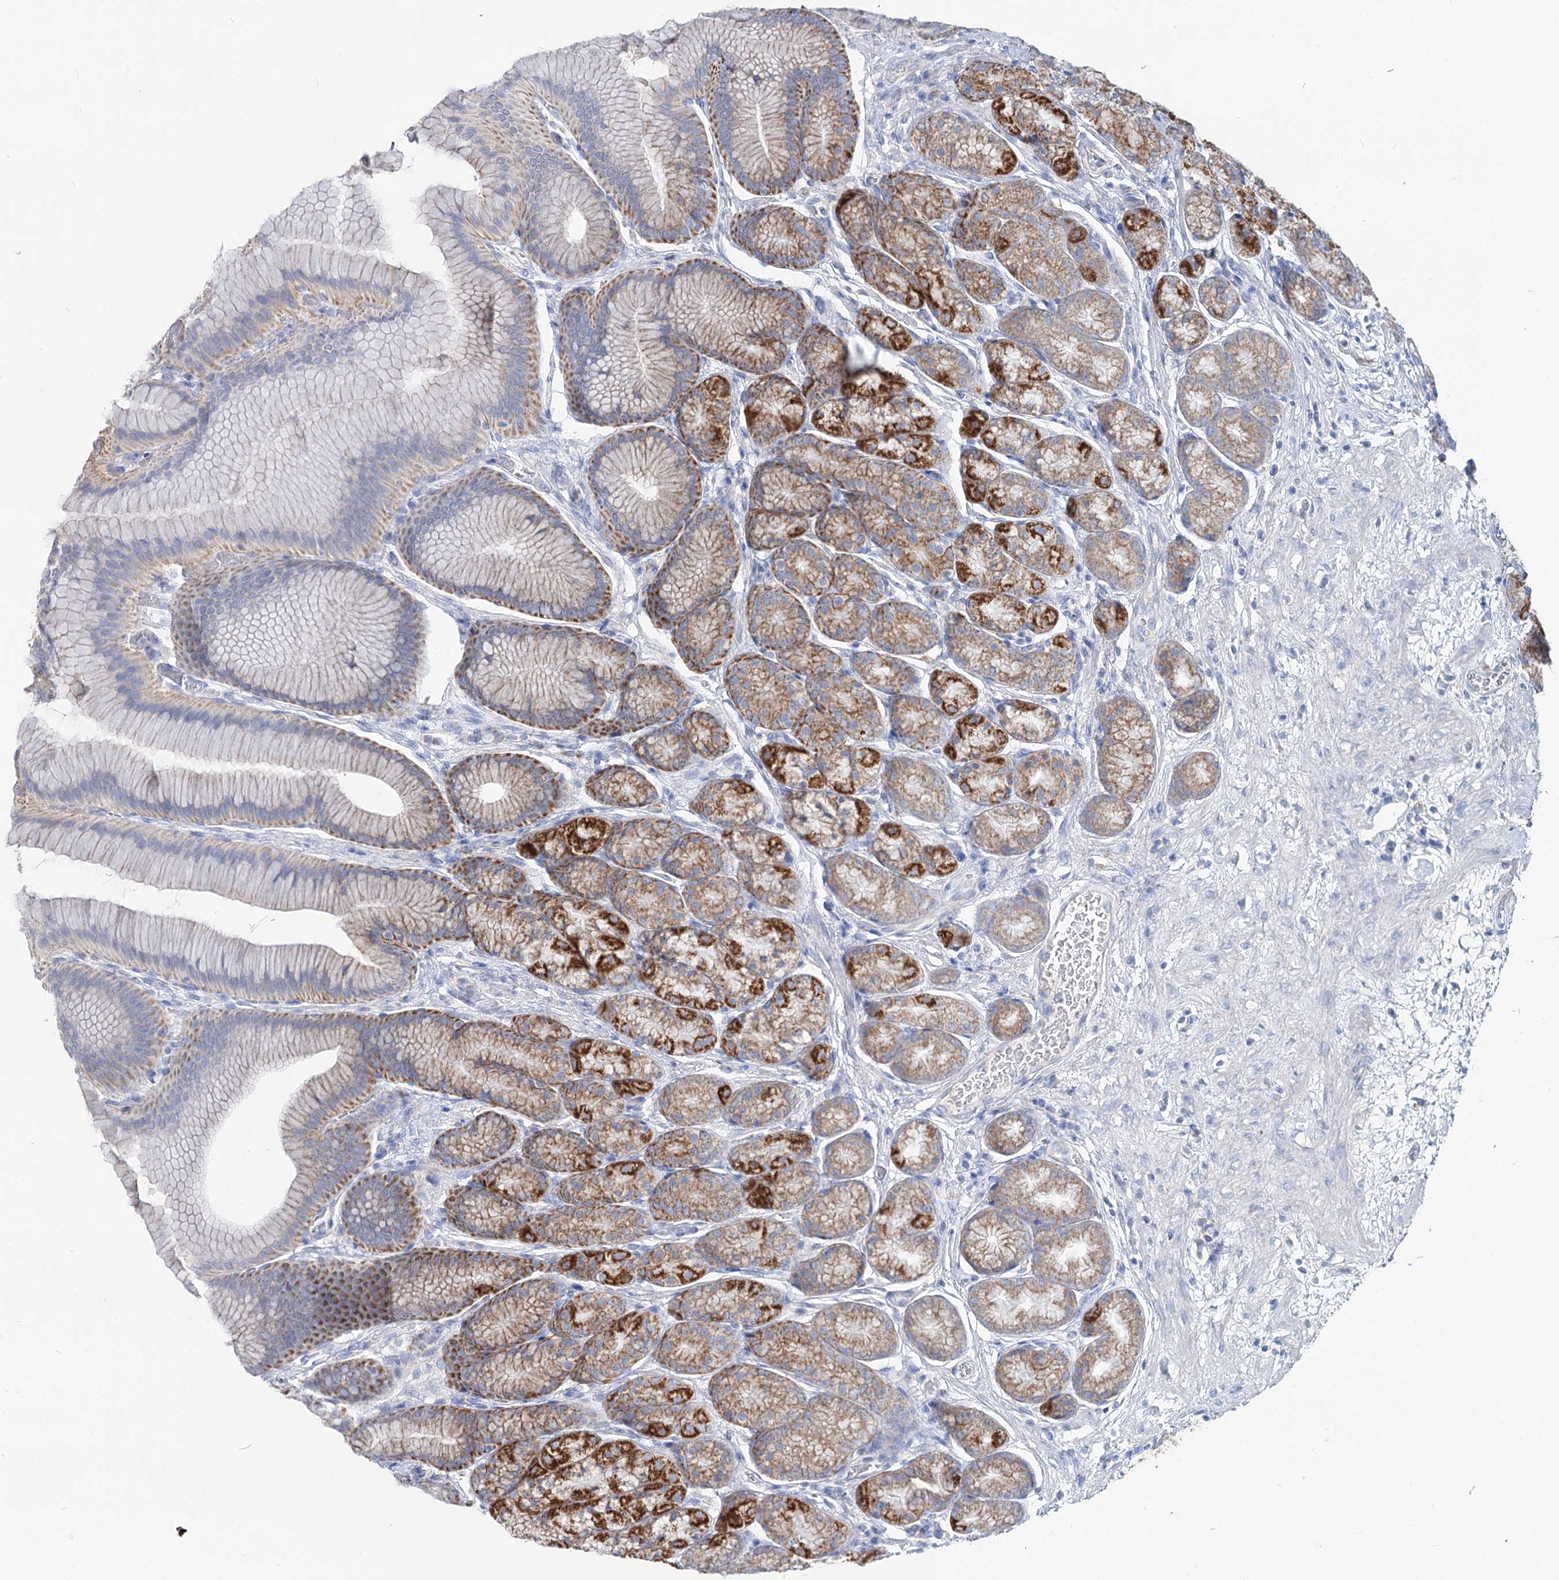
{"staining": {"intensity": "strong", "quantity": "25%-75%", "location": "cytoplasmic/membranous"}, "tissue": "stomach", "cell_type": "Glandular cells", "image_type": "normal", "snomed": [{"axis": "morphology", "description": "Normal tissue, NOS"}, {"axis": "morphology", "description": "Adenocarcinoma, NOS"}, {"axis": "morphology", "description": "Adenocarcinoma, High grade"}, {"axis": "topography", "description": "Stomach, upper"}, {"axis": "topography", "description": "Stomach"}], "caption": "Strong cytoplasmic/membranous expression is present in approximately 25%-75% of glandular cells in benign stomach.", "gene": "MCCC2", "patient": {"sex": "female", "age": 65}}